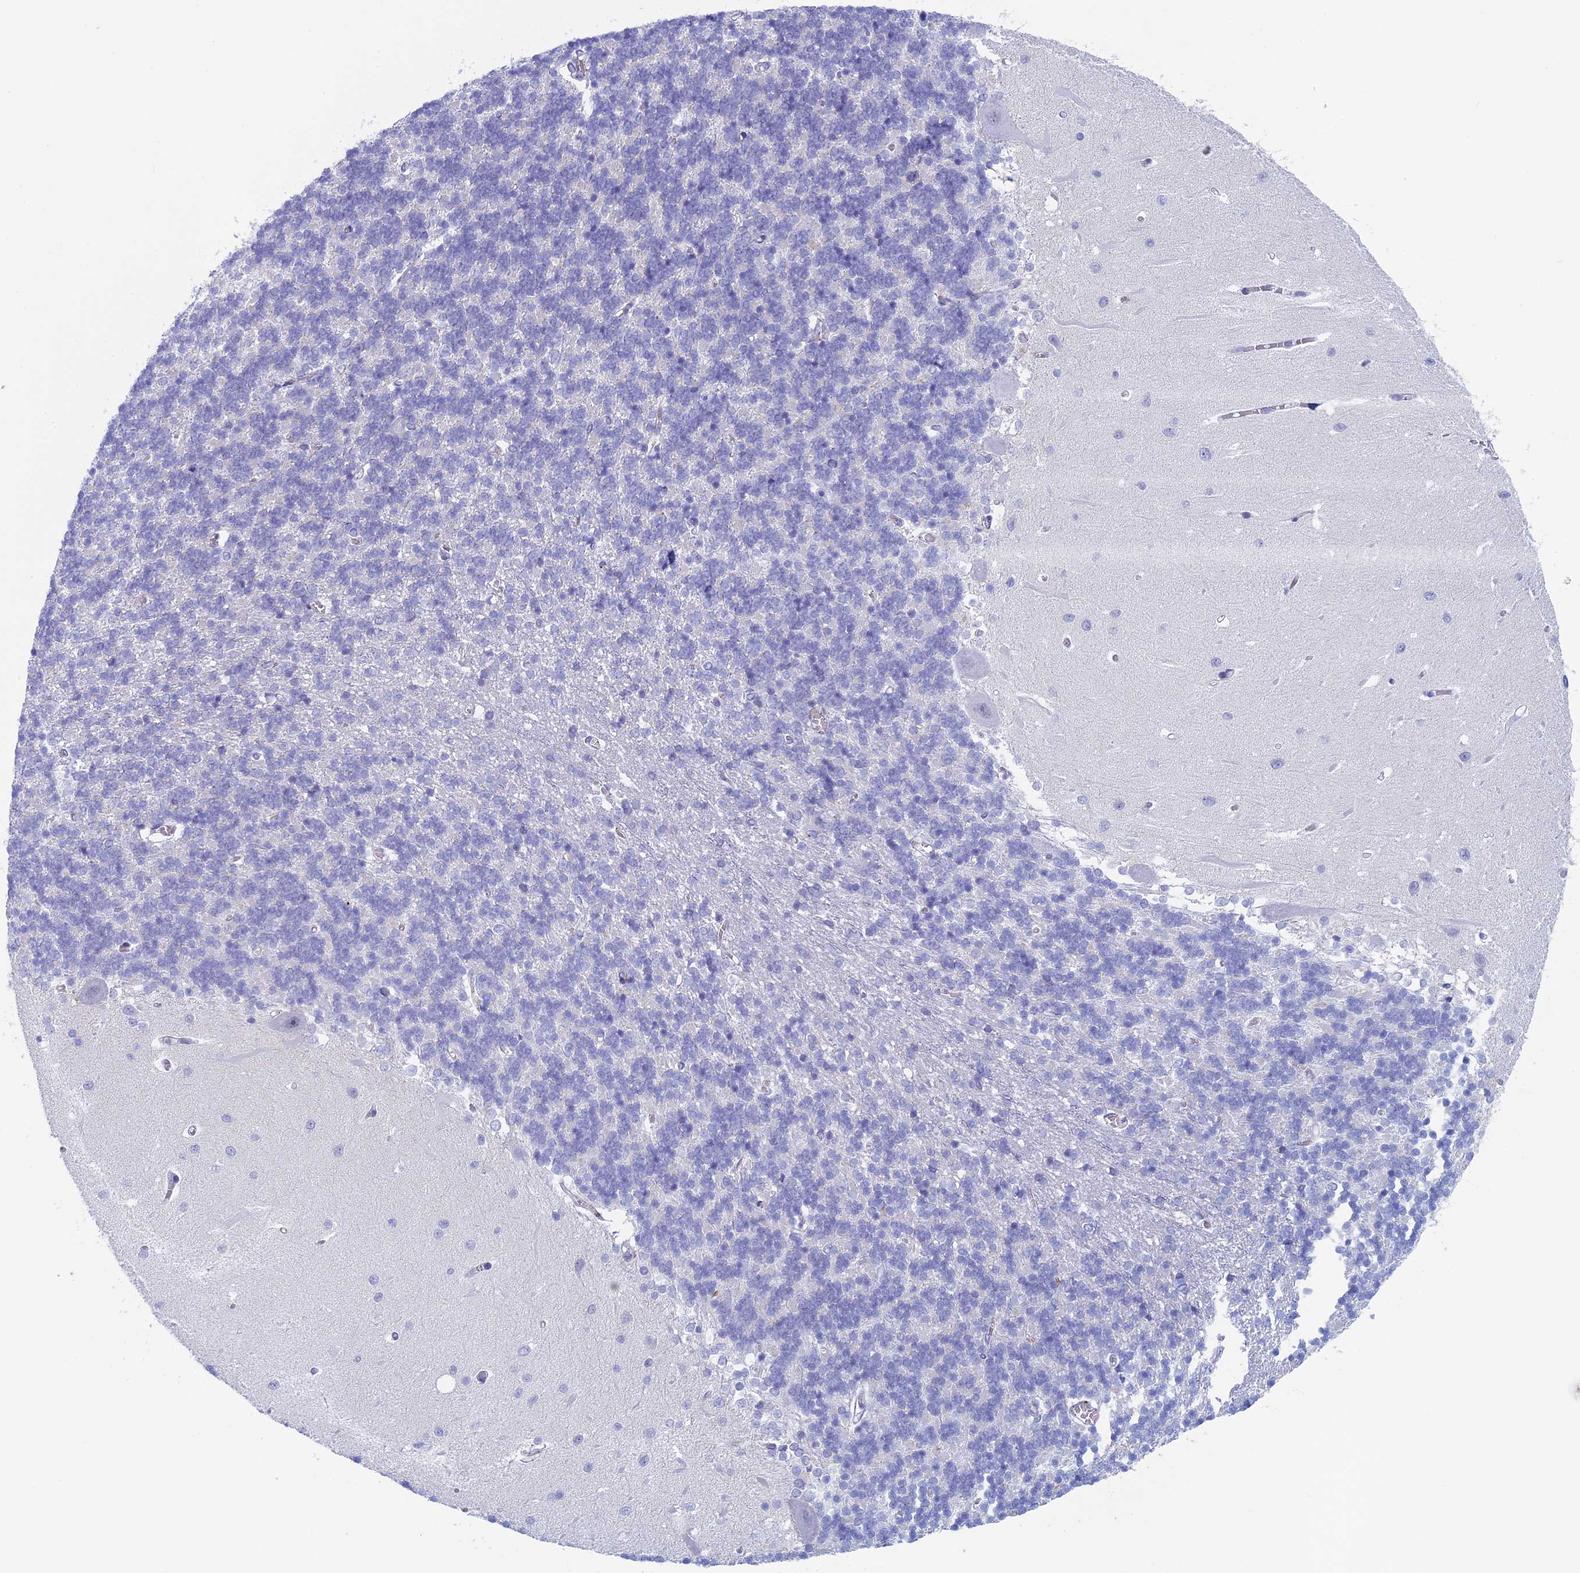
{"staining": {"intensity": "negative", "quantity": "none", "location": "none"}, "tissue": "cerebellum", "cell_type": "Cells in granular layer", "image_type": "normal", "snomed": [{"axis": "morphology", "description": "Normal tissue, NOS"}, {"axis": "topography", "description": "Cerebellum"}], "caption": "Cells in granular layer are negative for protein expression in benign human cerebellum.", "gene": "MAGEB6", "patient": {"sex": "male", "age": 37}}